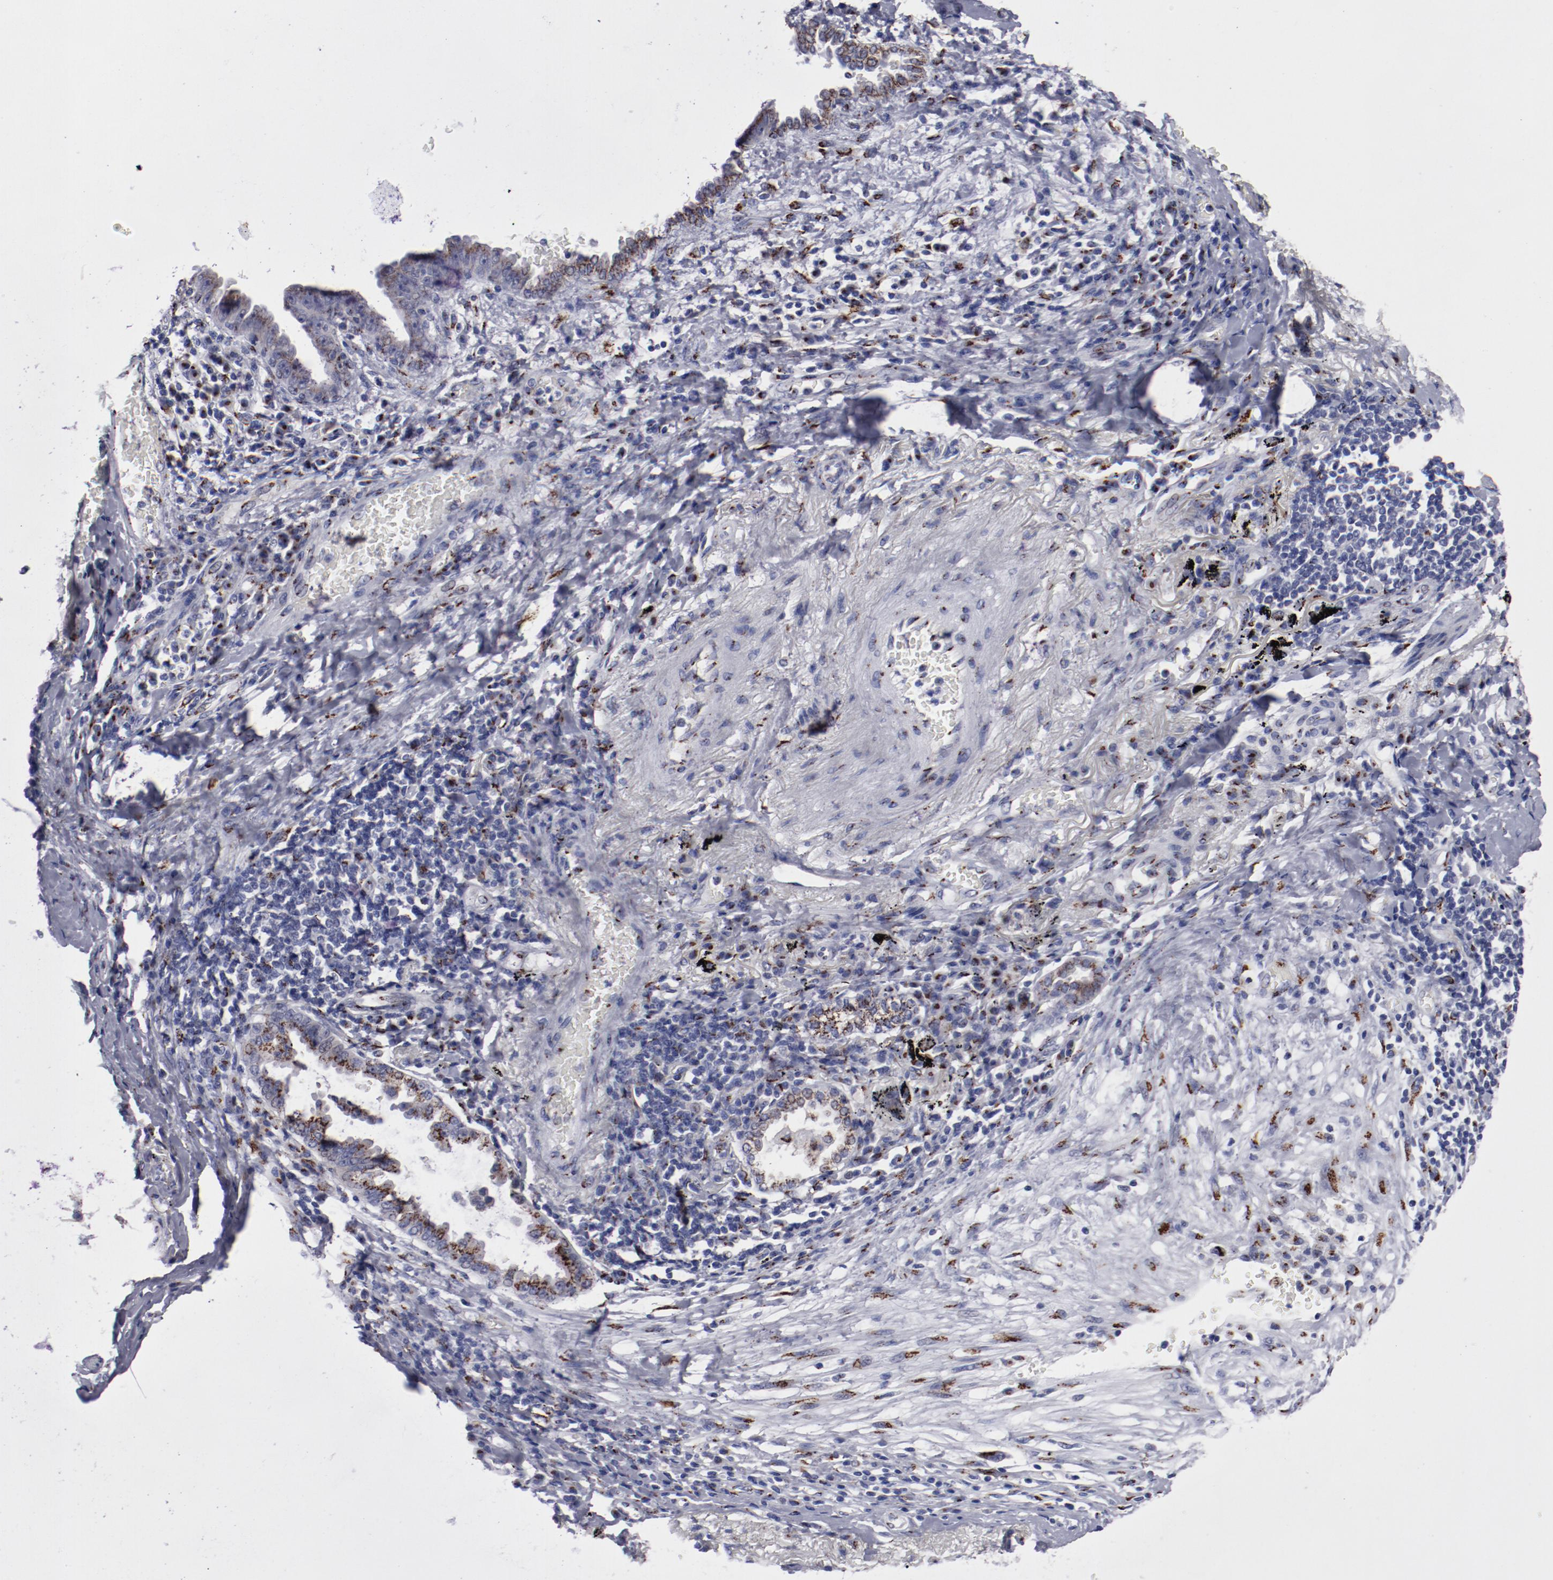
{"staining": {"intensity": "strong", "quantity": ">75%", "location": "cytoplasmic/membranous"}, "tissue": "lung cancer", "cell_type": "Tumor cells", "image_type": "cancer", "snomed": [{"axis": "morphology", "description": "Adenocarcinoma, NOS"}, {"axis": "topography", "description": "Lung"}], "caption": "IHC (DAB) staining of human lung cancer demonstrates strong cytoplasmic/membranous protein expression in approximately >75% of tumor cells.", "gene": "GOLIM4", "patient": {"sex": "female", "age": 64}}